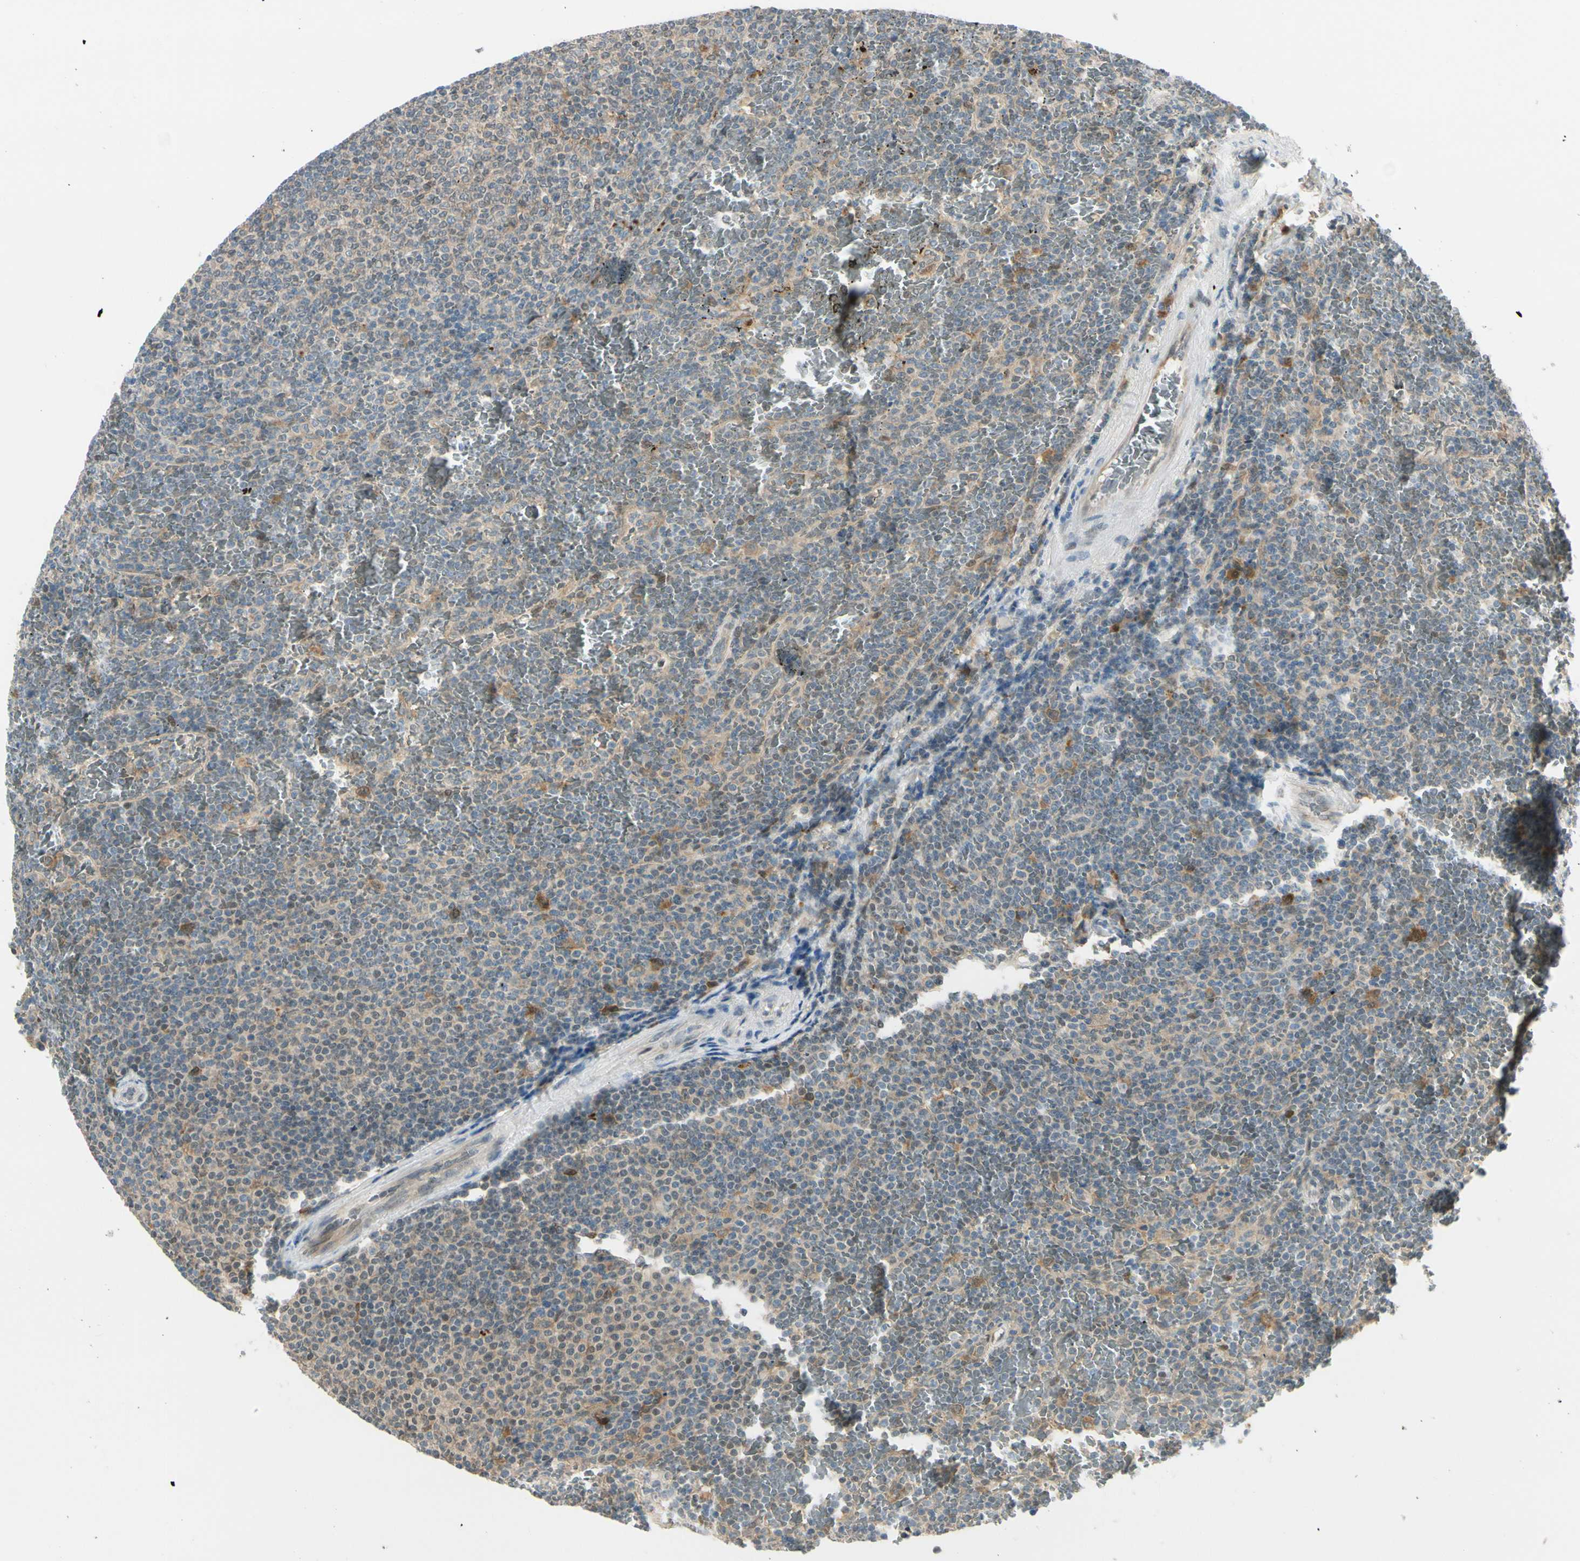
{"staining": {"intensity": "weak", "quantity": "25%-75%", "location": "cytoplasmic/membranous"}, "tissue": "lymphoma", "cell_type": "Tumor cells", "image_type": "cancer", "snomed": [{"axis": "morphology", "description": "Malignant lymphoma, non-Hodgkin's type, Low grade"}, {"axis": "topography", "description": "Spleen"}], "caption": "The immunohistochemical stain labels weak cytoplasmic/membranous staining in tumor cells of lymphoma tissue. (DAB (3,3'-diaminobenzidine) IHC with brightfield microscopy, high magnification).", "gene": "PTTG1", "patient": {"sex": "female", "age": 77}}